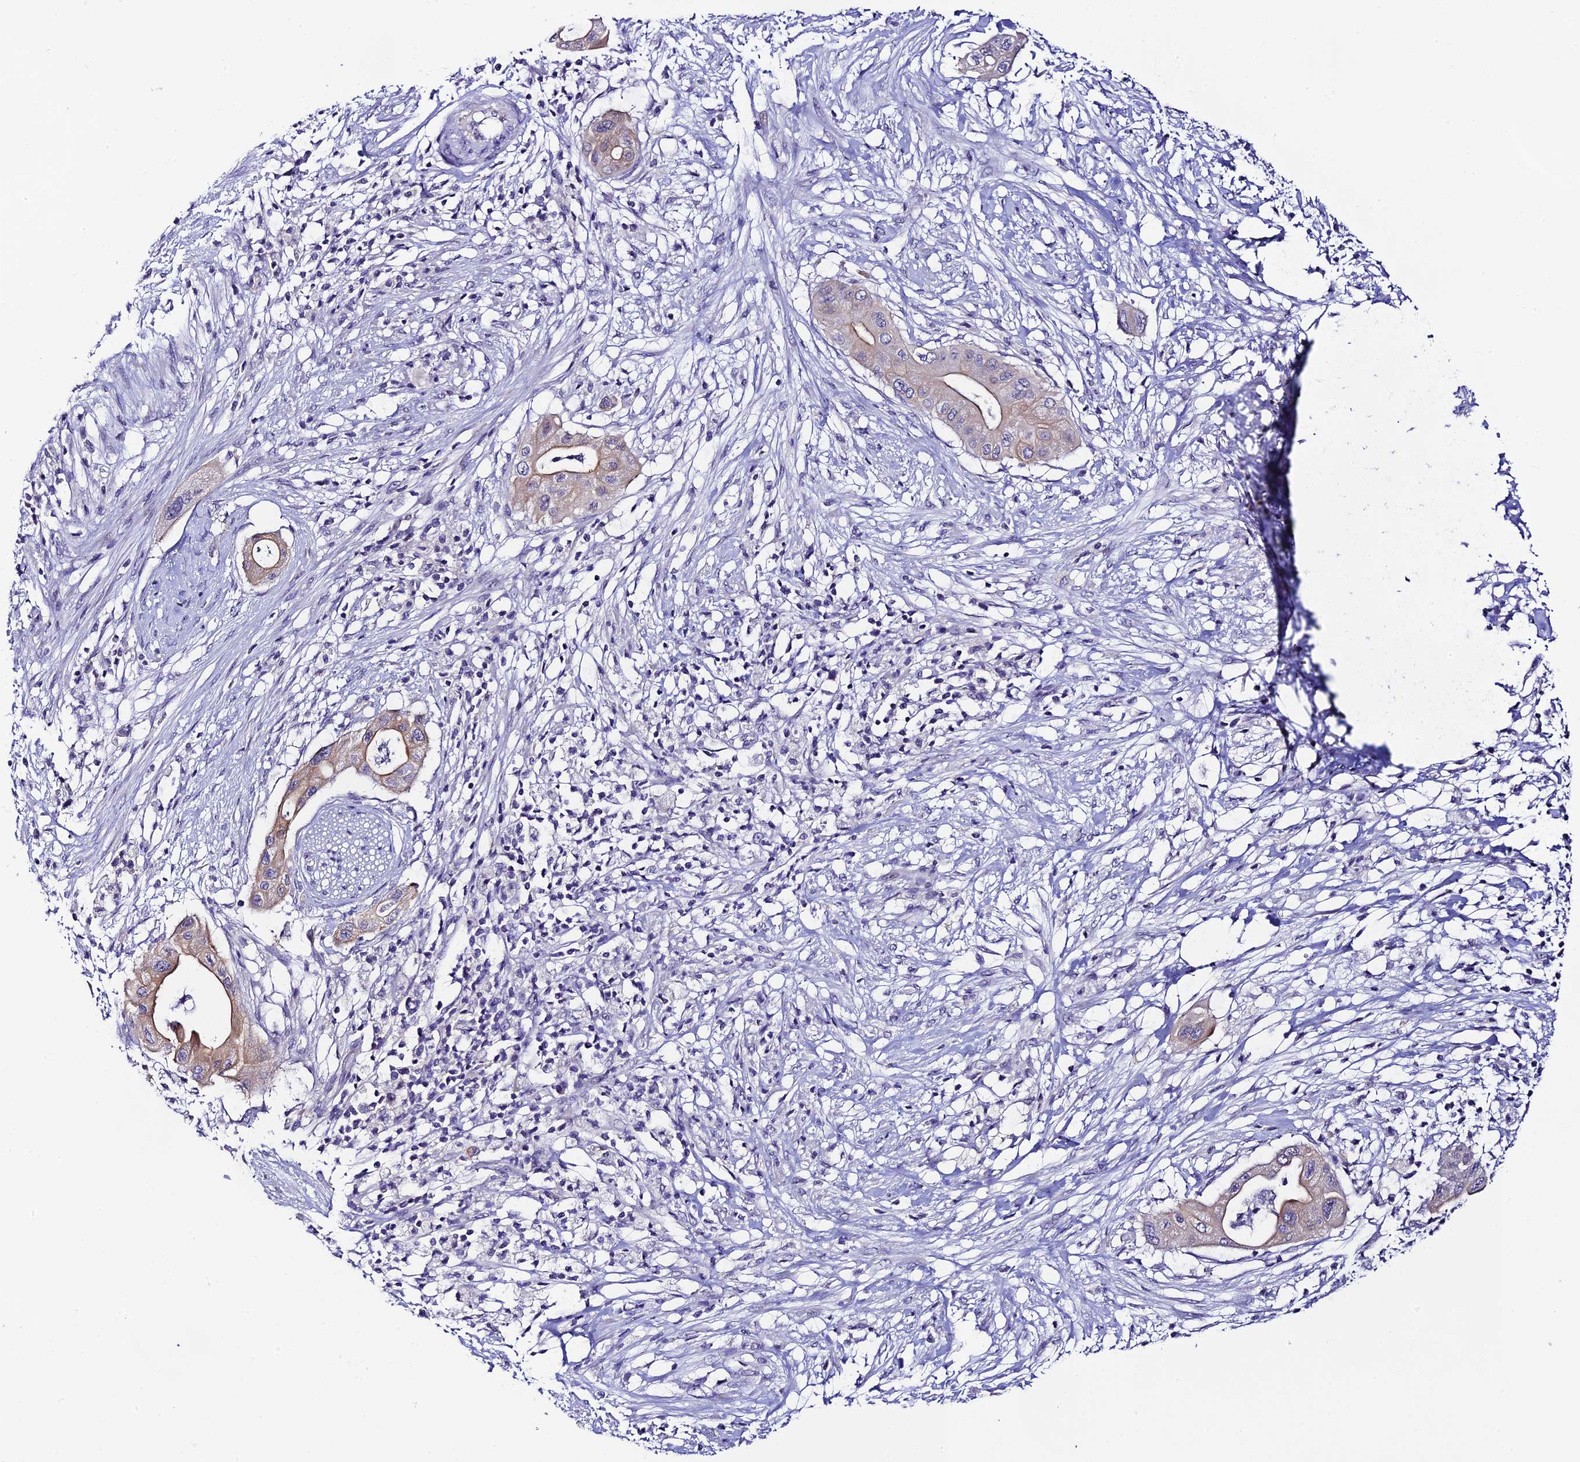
{"staining": {"intensity": "moderate", "quantity": "25%-75%", "location": "cytoplasmic/membranous"}, "tissue": "pancreatic cancer", "cell_type": "Tumor cells", "image_type": "cancer", "snomed": [{"axis": "morphology", "description": "Adenocarcinoma, NOS"}, {"axis": "topography", "description": "Pancreas"}], "caption": "Pancreatic adenocarcinoma was stained to show a protein in brown. There is medium levels of moderate cytoplasmic/membranous staining in about 25%-75% of tumor cells.", "gene": "RASGEF1B", "patient": {"sex": "male", "age": 68}}